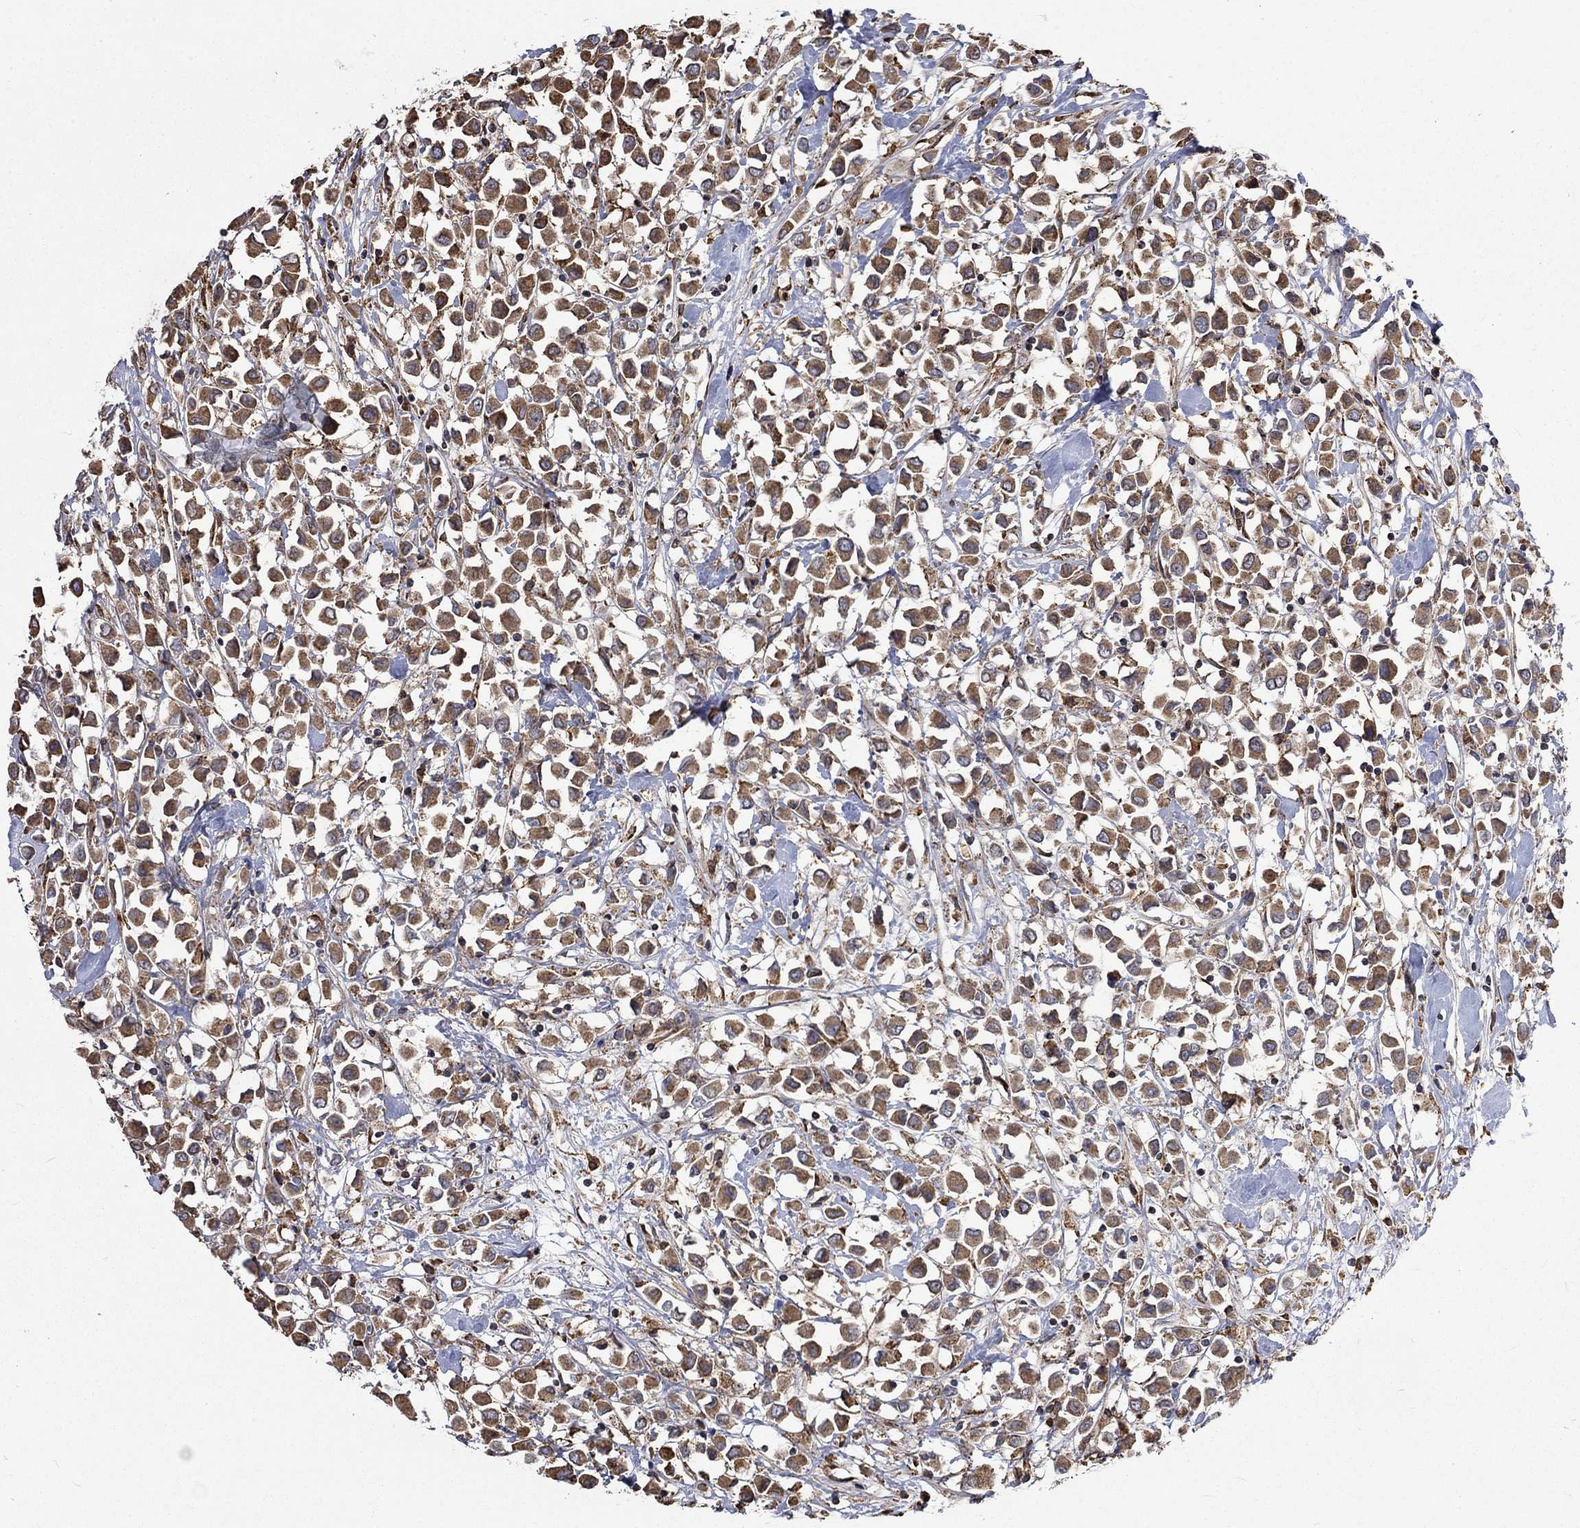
{"staining": {"intensity": "moderate", "quantity": ">75%", "location": "cytoplasmic/membranous"}, "tissue": "breast cancer", "cell_type": "Tumor cells", "image_type": "cancer", "snomed": [{"axis": "morphology", "description": "Duct carcinoma"}, {"axis": "topography", "description": "Breast"}], "caption": "Immunohistochemical staining of invasive ductal carcinoma (breast) displays medium levels of moderate cytoplasmic/membranous protein positivity in about >75% of tumor cells.", "gene": "ESRRA", "patient": {"sex": "female", "age": 61}}